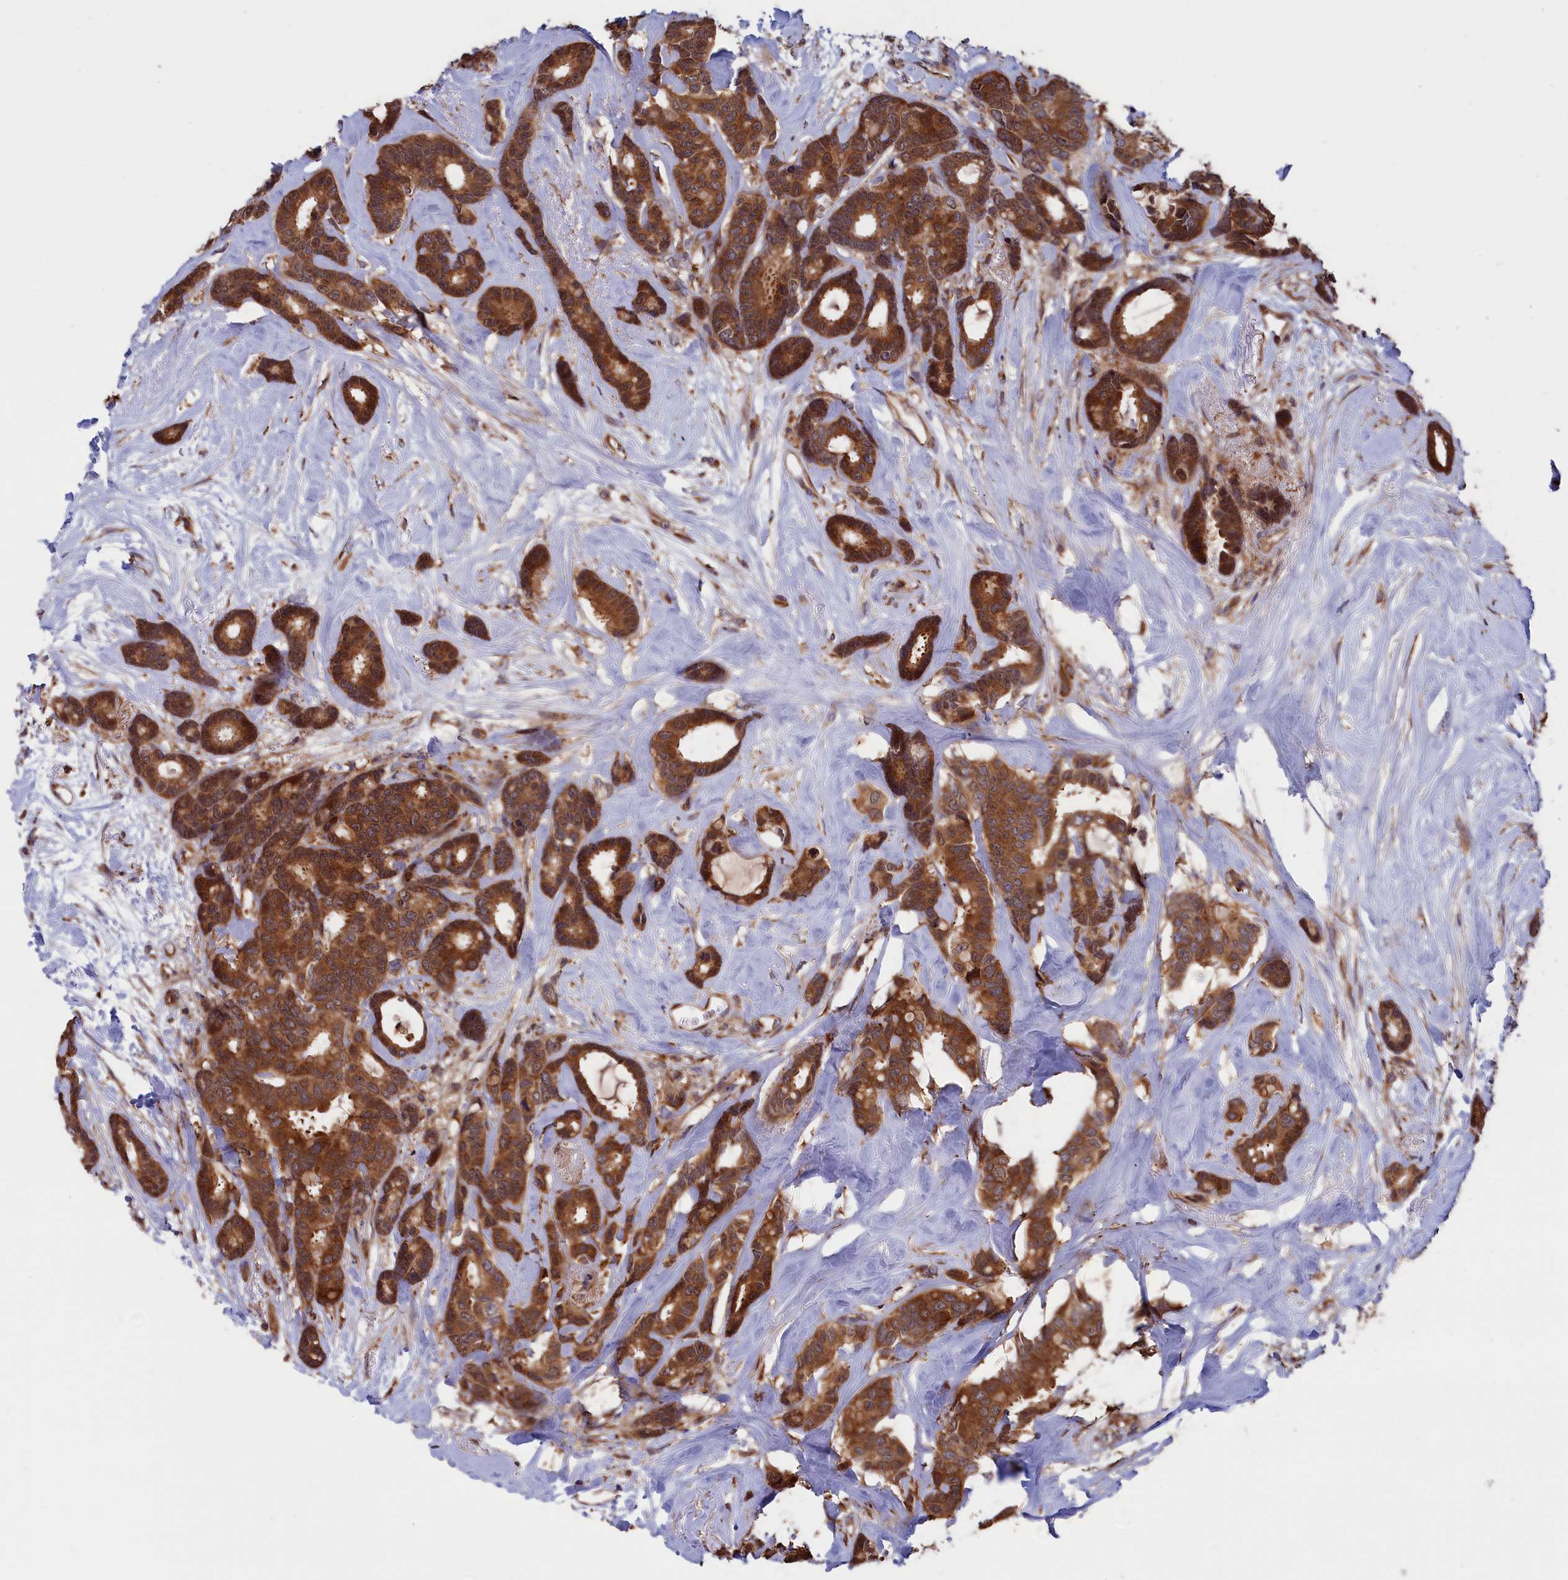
{"staining": {"intensity": "moderate", "quantity": ">75%", "location": "cytoplasmic/membranous"}, "tissue": "breast cancer", "cell_type": "Tumor cells", "image_type": "cancer", "snomed": [{"axis": "morphology", "description": "Duct carcinoma"}, {"axis": "topography", "description": "Breast"}], "caption": "A brown stain shows moderate cytoplasmic/membranous staining of a protein in breast invasive ductal carcinoma tumor cells. (DAB (3,3'-diaminobenzidine) IHC with brightfield microscopy, high magnification).", "gene": "PLA2G4C", "patient": {"sex": "female", "age": 87}}